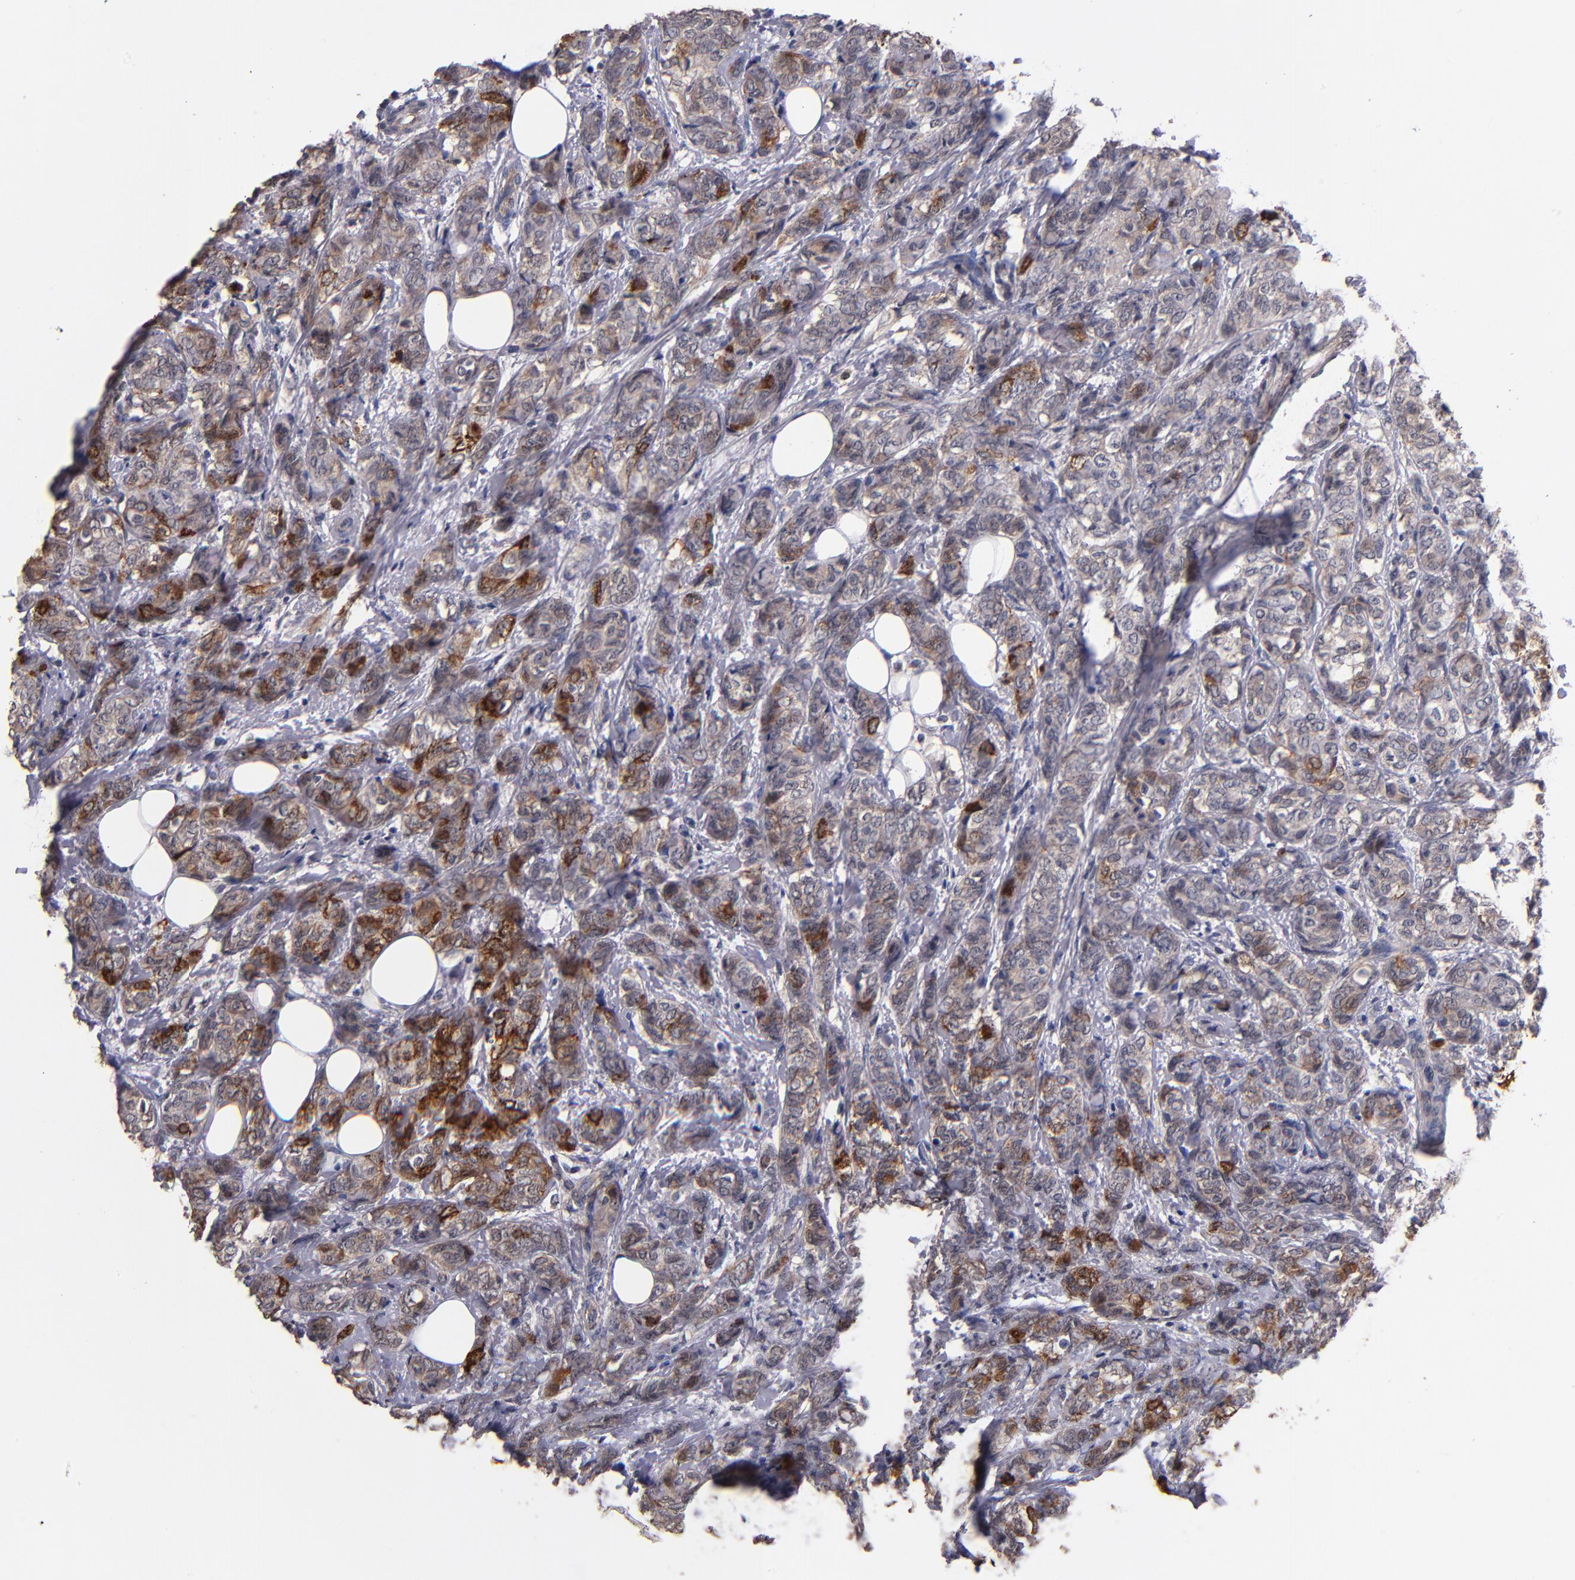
{"staining": {"intensity": "moderate", "quantity": ">75%", "location": "cytoplasmic/membranous"}, "tissue": "breast cancer", "cell_type": "Tumor cells", "image_type": "cancer", "snomed": [{"axis": "morphology", "description": "Lobular carcinoma"}, {"axis": "topography", "description": "Breast"}], "caption": "An image of human breast cancer stained for a protein exhibits moderate cytoplasmic/membranous brown staining in tumor cells. Nuclei are stained in blue.", "gene": "TTLL12", "patient": {"sex": "female", "age": 60}}